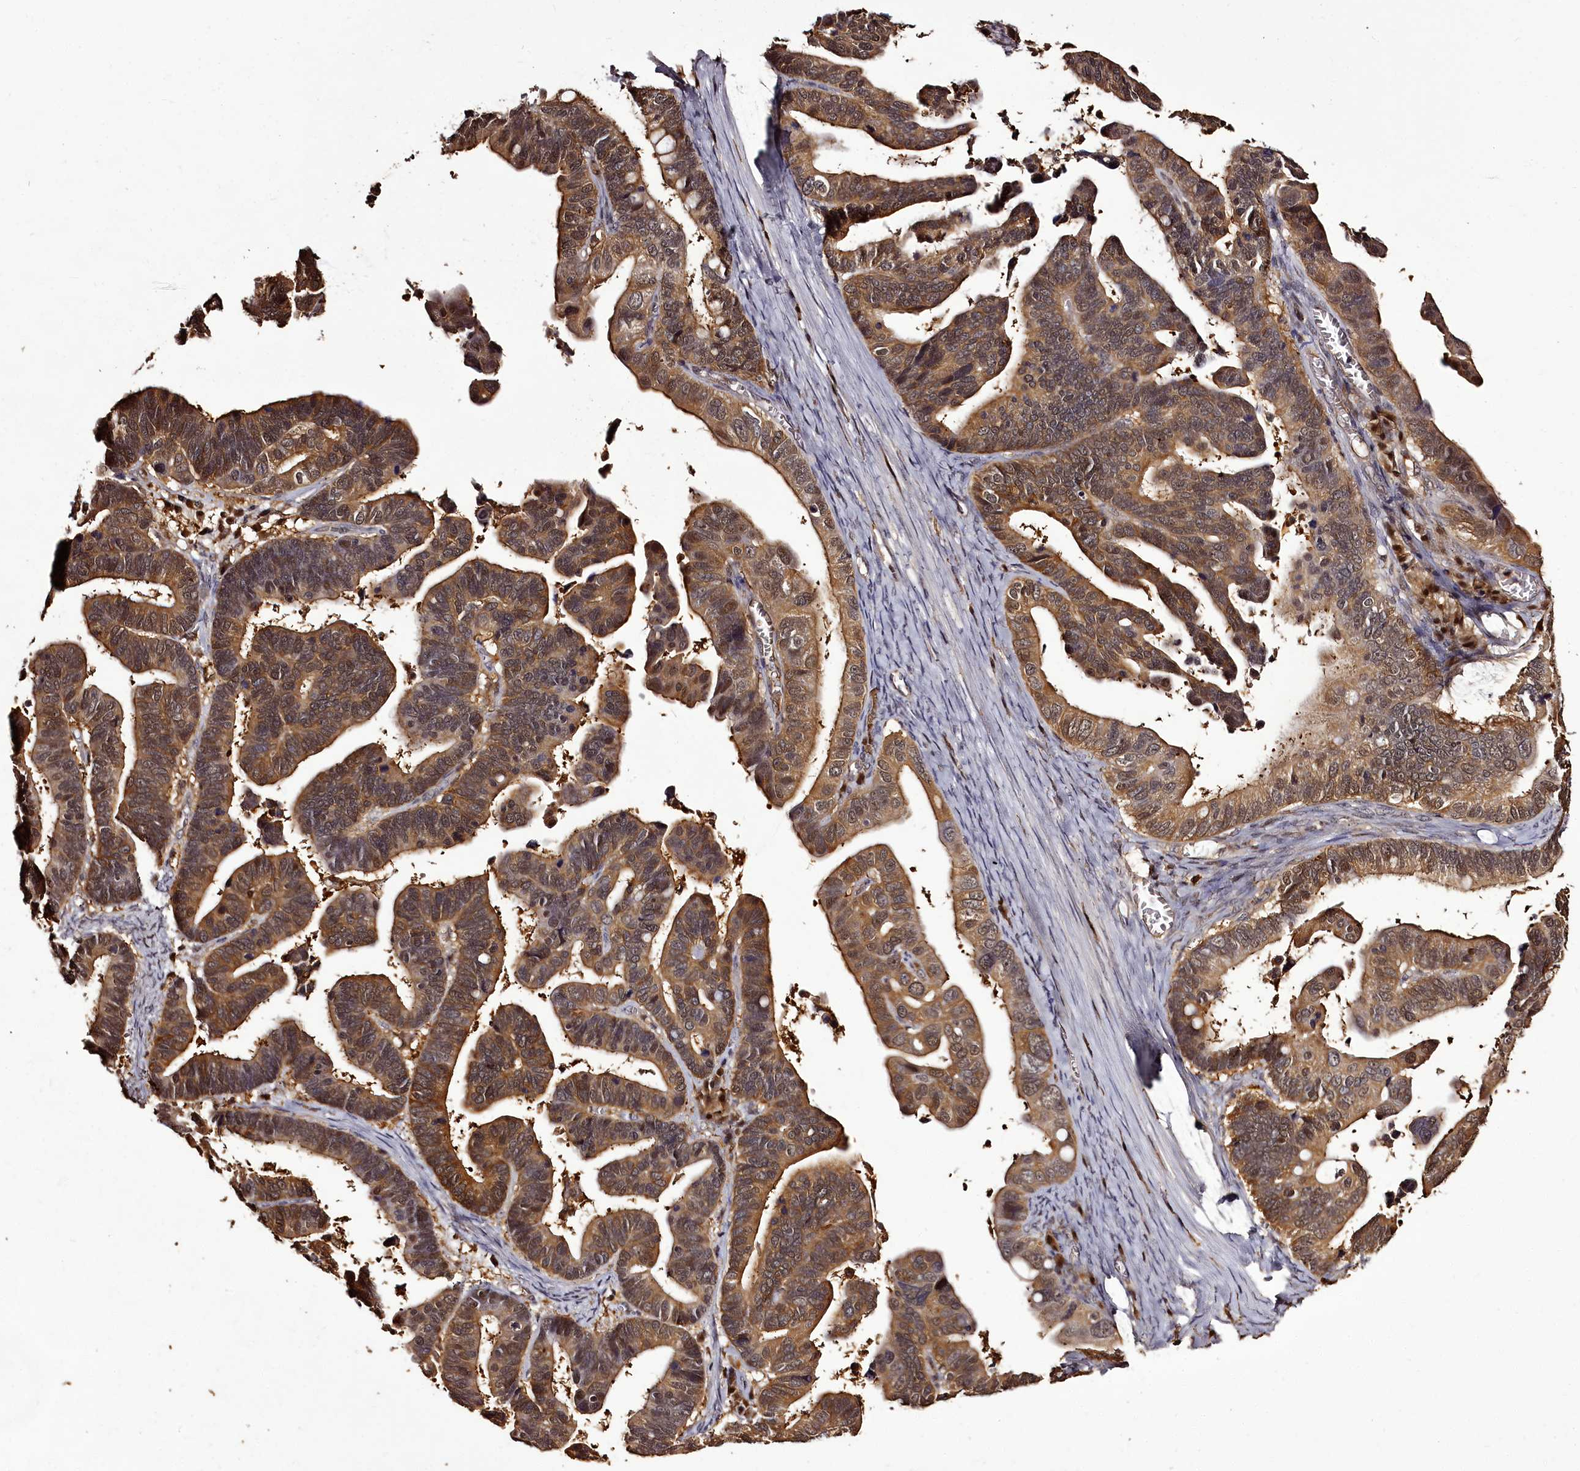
{"staining": {"intensity": "moderate", "quantity": ">75%", "location": "cytoplasmic/membranous,nuclear"}, "tissue": "ovarian cancer", "cell_type": "Tumor cells", "image_type": "cancer", "snomed": [{"axis": "morphology", "description": "Cystadenocarcinoma, serous, NOS"}, {"axis": "topography", "description": "Ovary"}], "caption": "Serous cystadenocarcinoma (ovarian) was stained to show a protein in brown. There is medium levels of moderate cytoplasmic/membranous and nuclear staining in approximately >75% of tumor cells.", "gene": "NPRL2", "patient": {"sex": "female", "age": 56}}